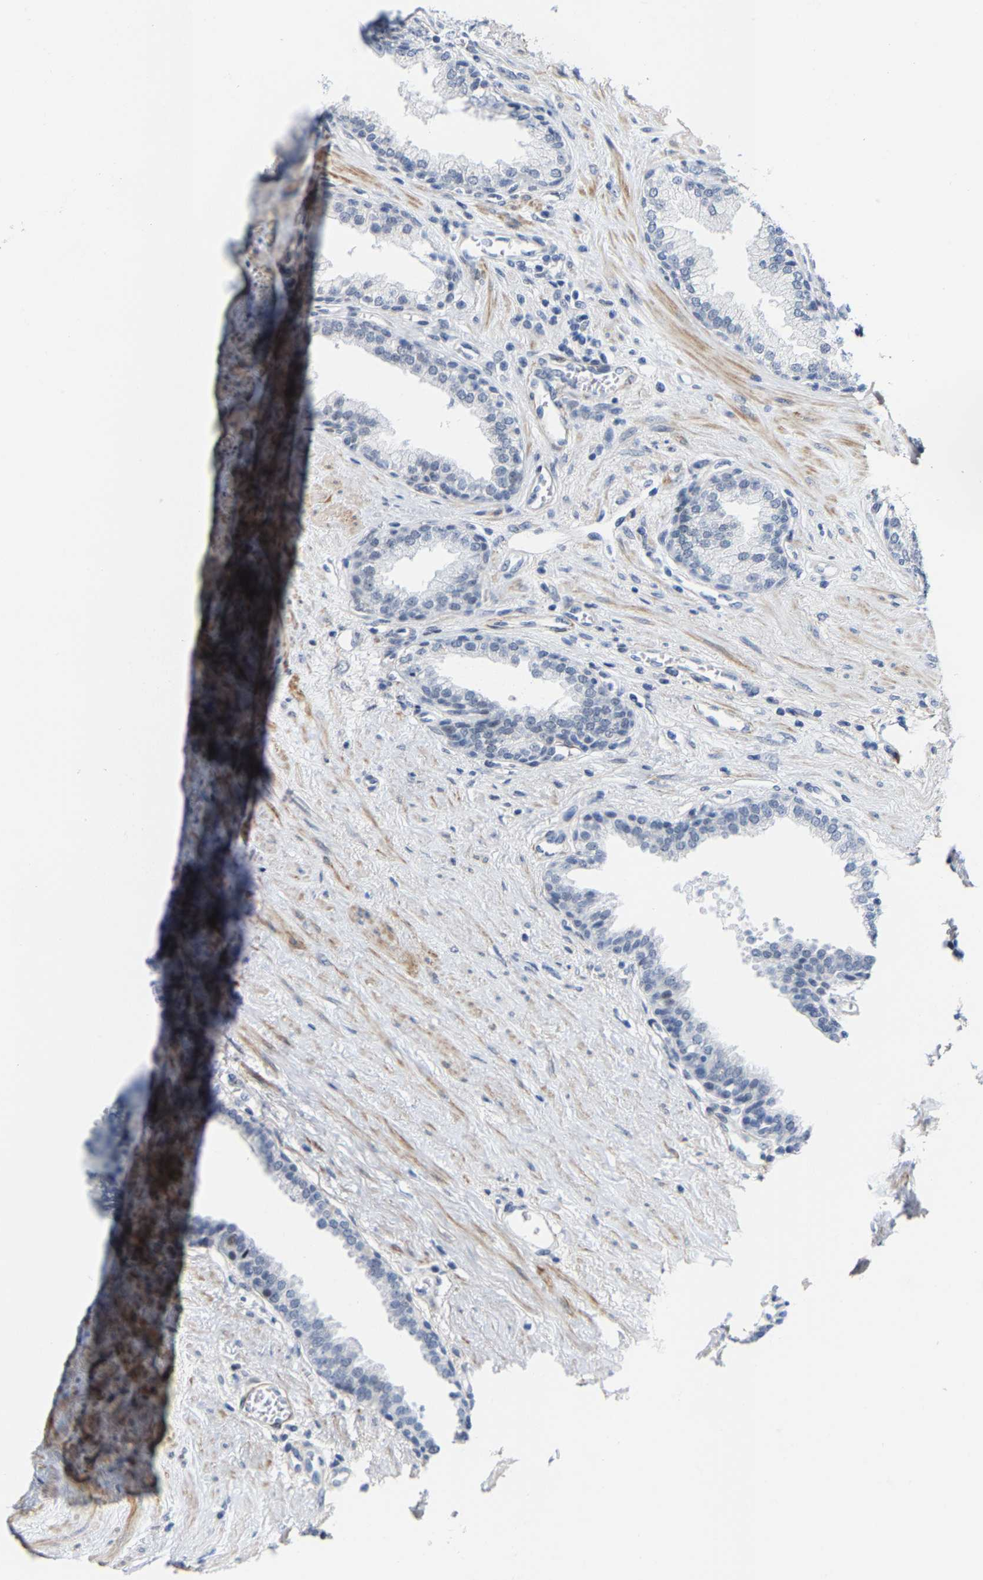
{"staining": {"intensity": "negative", "quantity": "none", "location": "none"}, "tissue": "prostate", "cell_type": "Glandular cells", "image_type": "normal", "snomed": [{"axis": "morphology", "description": "Normal tissue, NOS"}, {"axis": "topography", "description": "Prostate"}], "caption": "Immunohistochemistry (IHC) photomicrograph of unremarkable prostate: human prostate stained with DAB (3,3'-diaminobenzidine) exhibits no significant protein staining in glandular cells.", "gene": "FAM180A", "patient": {"sex": "male", "age": 51}}